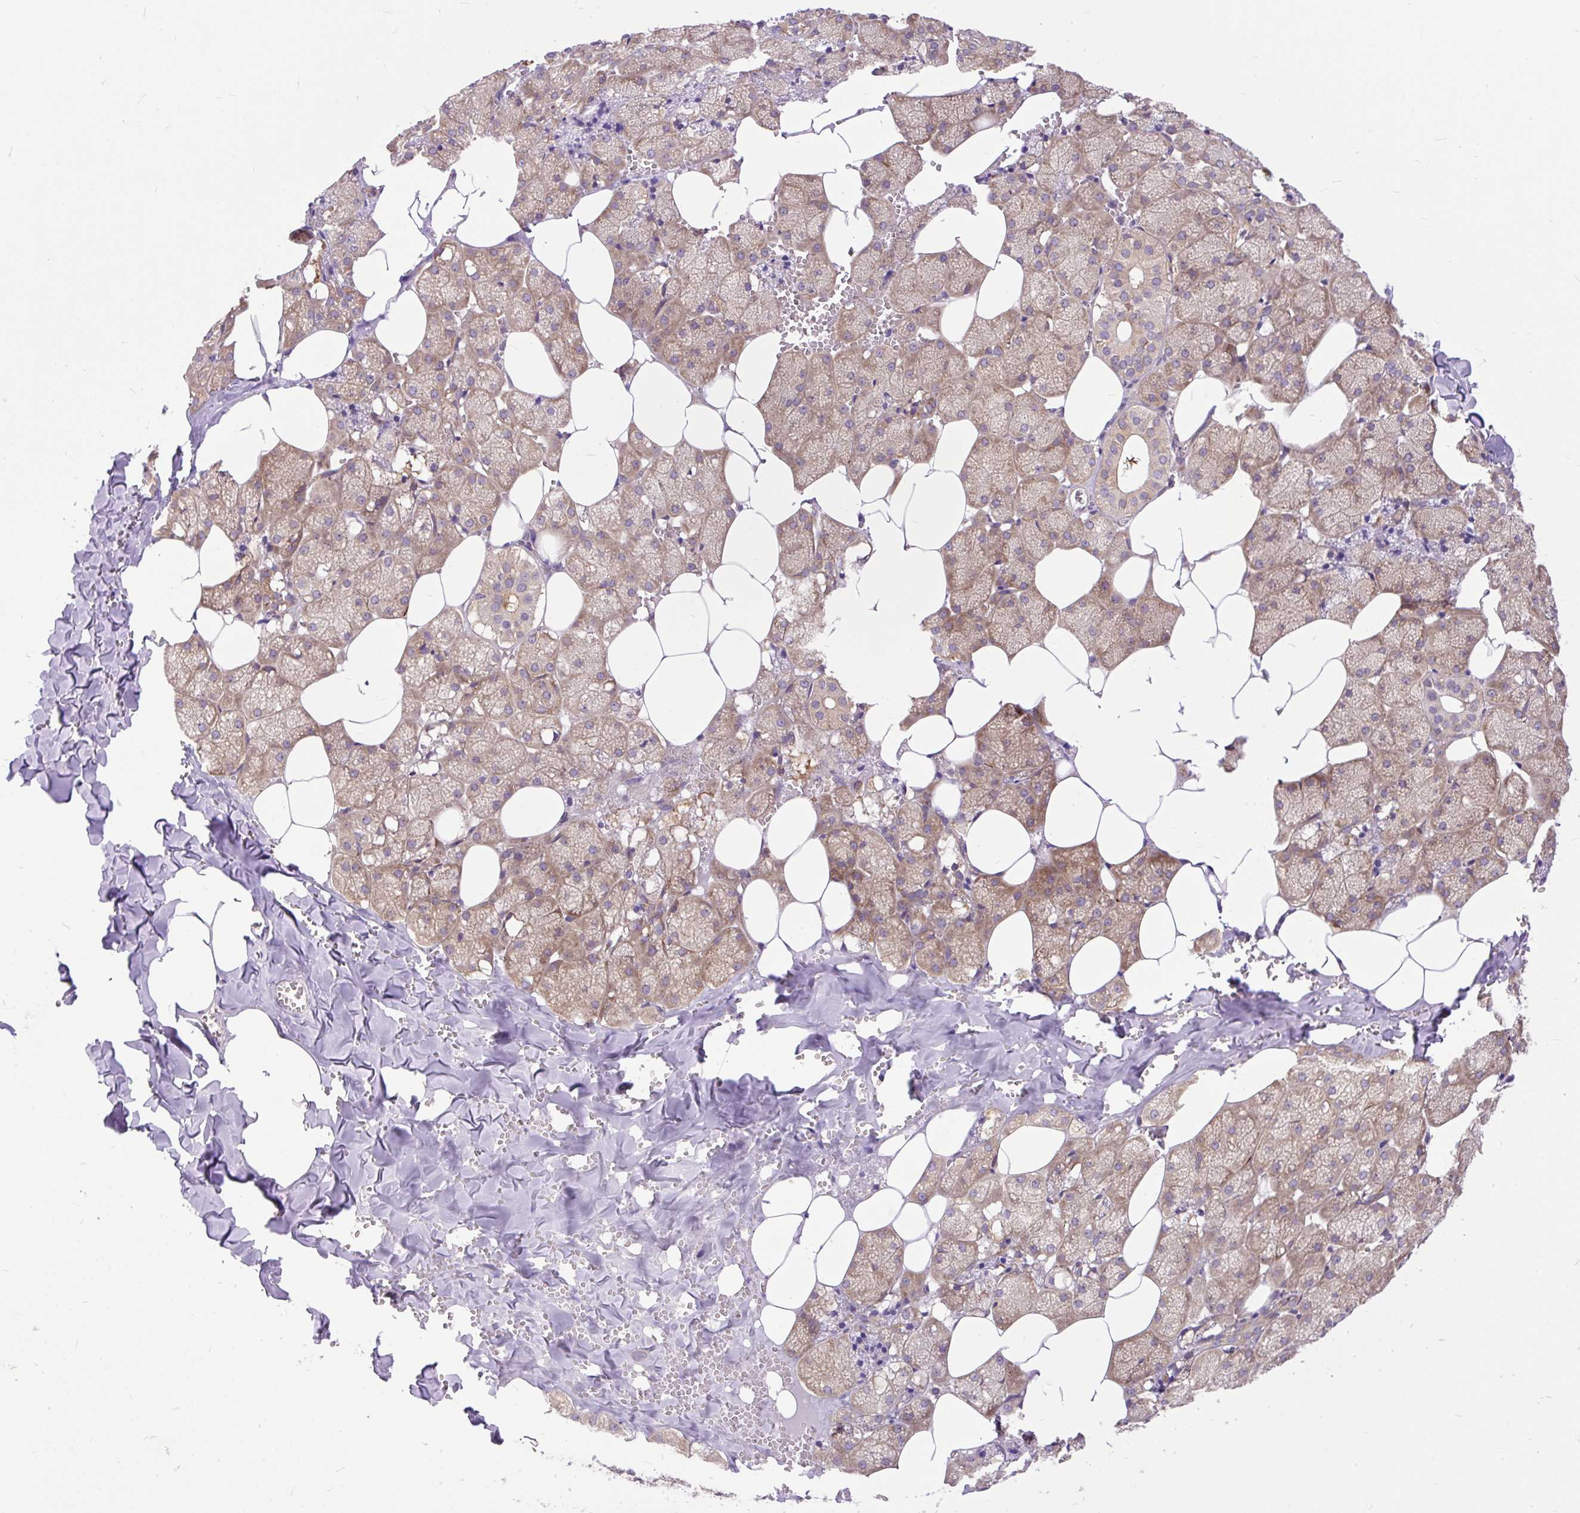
{"staining": {"intensity": "moderate", "quantity": ">75%", "location": "cytoplasmic/membranous"}, "tissue": "salivary gland", "cell_type": "Glandular cells", "image_type": "normal", "snomed": [{"axis": "morphology", "description": "Normal tissue, NOS"}, {"axis": "topography", "description": "Salivary gland"}, {"axis": "topography", "description": "Peripheral nerve tissue"}], "caption": "Glandular cells demonstrate moderate cytoplasmic/membranous positivity in approximately >75% of cells in benign salivary gland. Using DAB (brown) and hematoxylin (blue) stains, captured at high magnification using brightfield microscopy.", "gene": "TRIM17", "patient": {"sex": "male", "age": 38}}